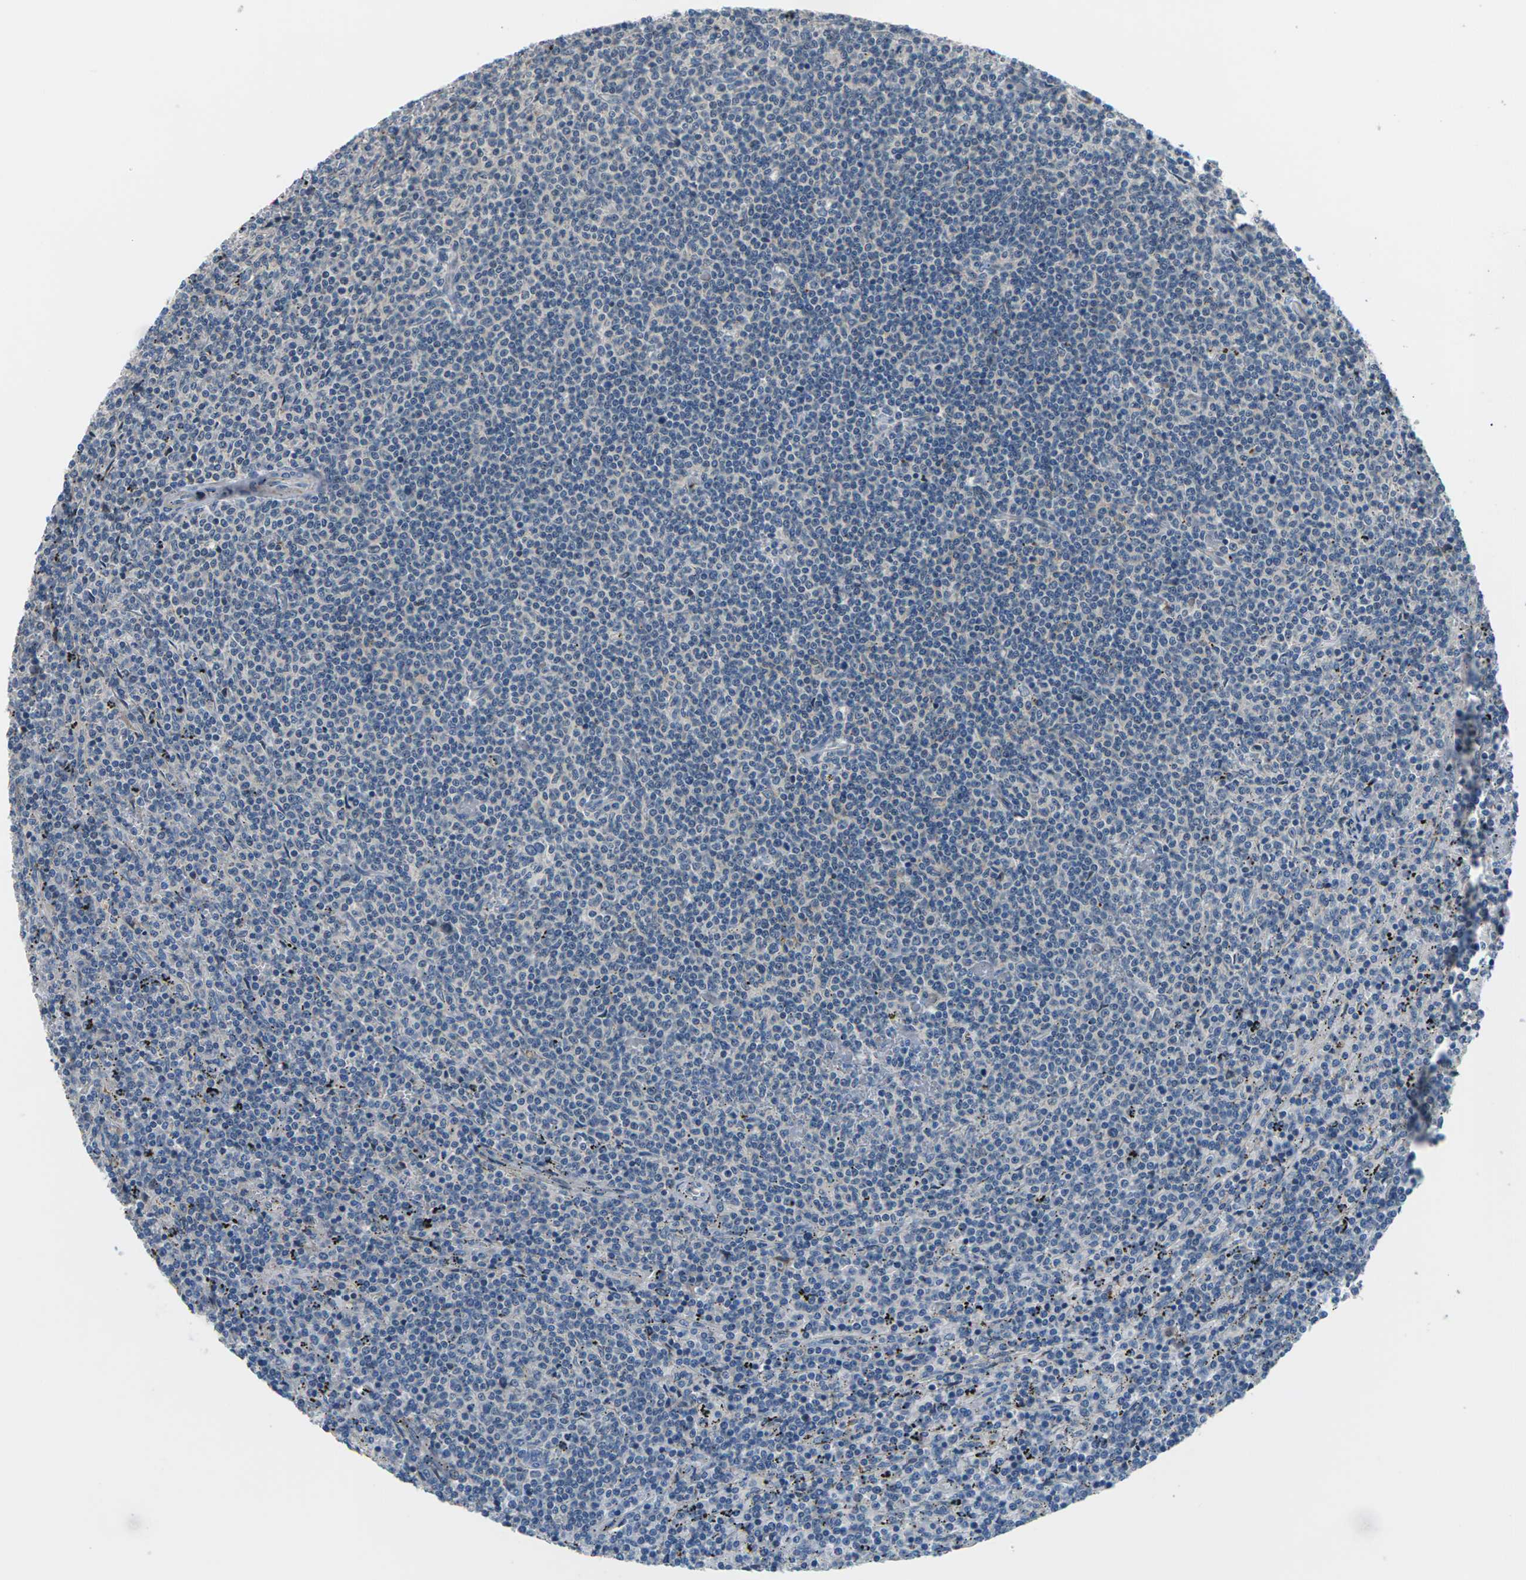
{"staining": {"intensity": "negative", "quantity": "none", "location": "none"}, "tissue": "lymphoma", "cell_type": "Tumor cells", "image_type": "cancer", "snomed": [{"axis": "morphology", "description": "Malignant lymphoma, non-Hodgkin's type, Low grade"}, {"axis": "topography", "description": "Spleen"}], "caption": "Protein analysis of low-grade malignant lymphoma, non-Hodgkin's type exhibits no significant positivity in tumor cells.", "gene": "SLC13A3", "patient": {"sex": "female", "age": 50}}